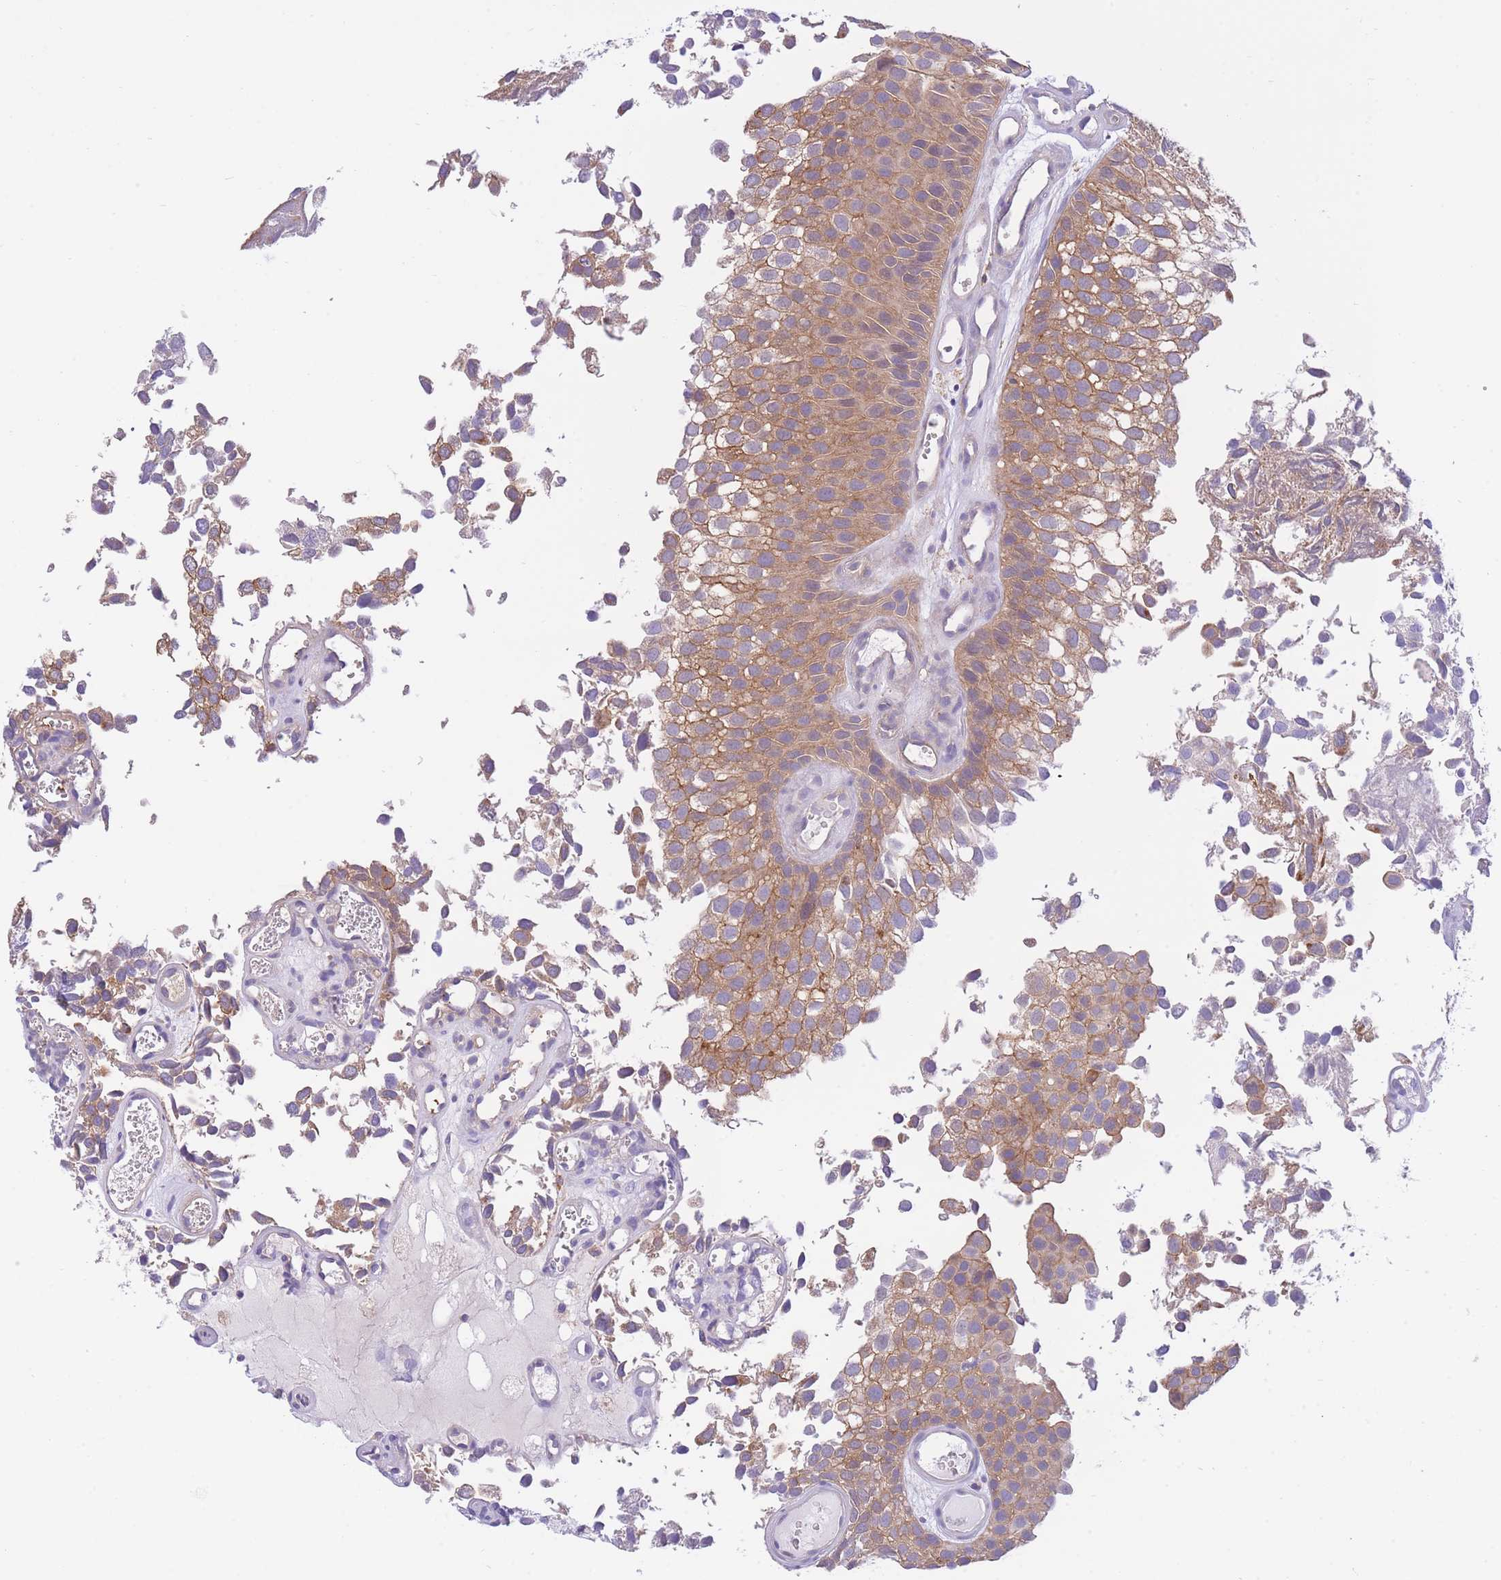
{"staining": {"intensity": "moderate", "quantity": ">75%", "location": "cytoplasmic/membranous"}, "tissue": "urothelial cancer", "cell_type": "Tumor cells", "image_type": "cancer", "snomed": [{"axis": "morphology", "description": "Urothelial carcinoma, Low grade"}, {"axis": "topography", "description": "Urinary bladder"}], "caption": "The immunohistochemical stain labels moderate cytoplasmic/membranous expression in tumor cells of low-grade urothelial carcinoma tissue. The protein of interest is shown in brown color, while the nuclei are stained blue.", "gene": "NAMPT", "patient": {"sex": "male", "age": 88}}